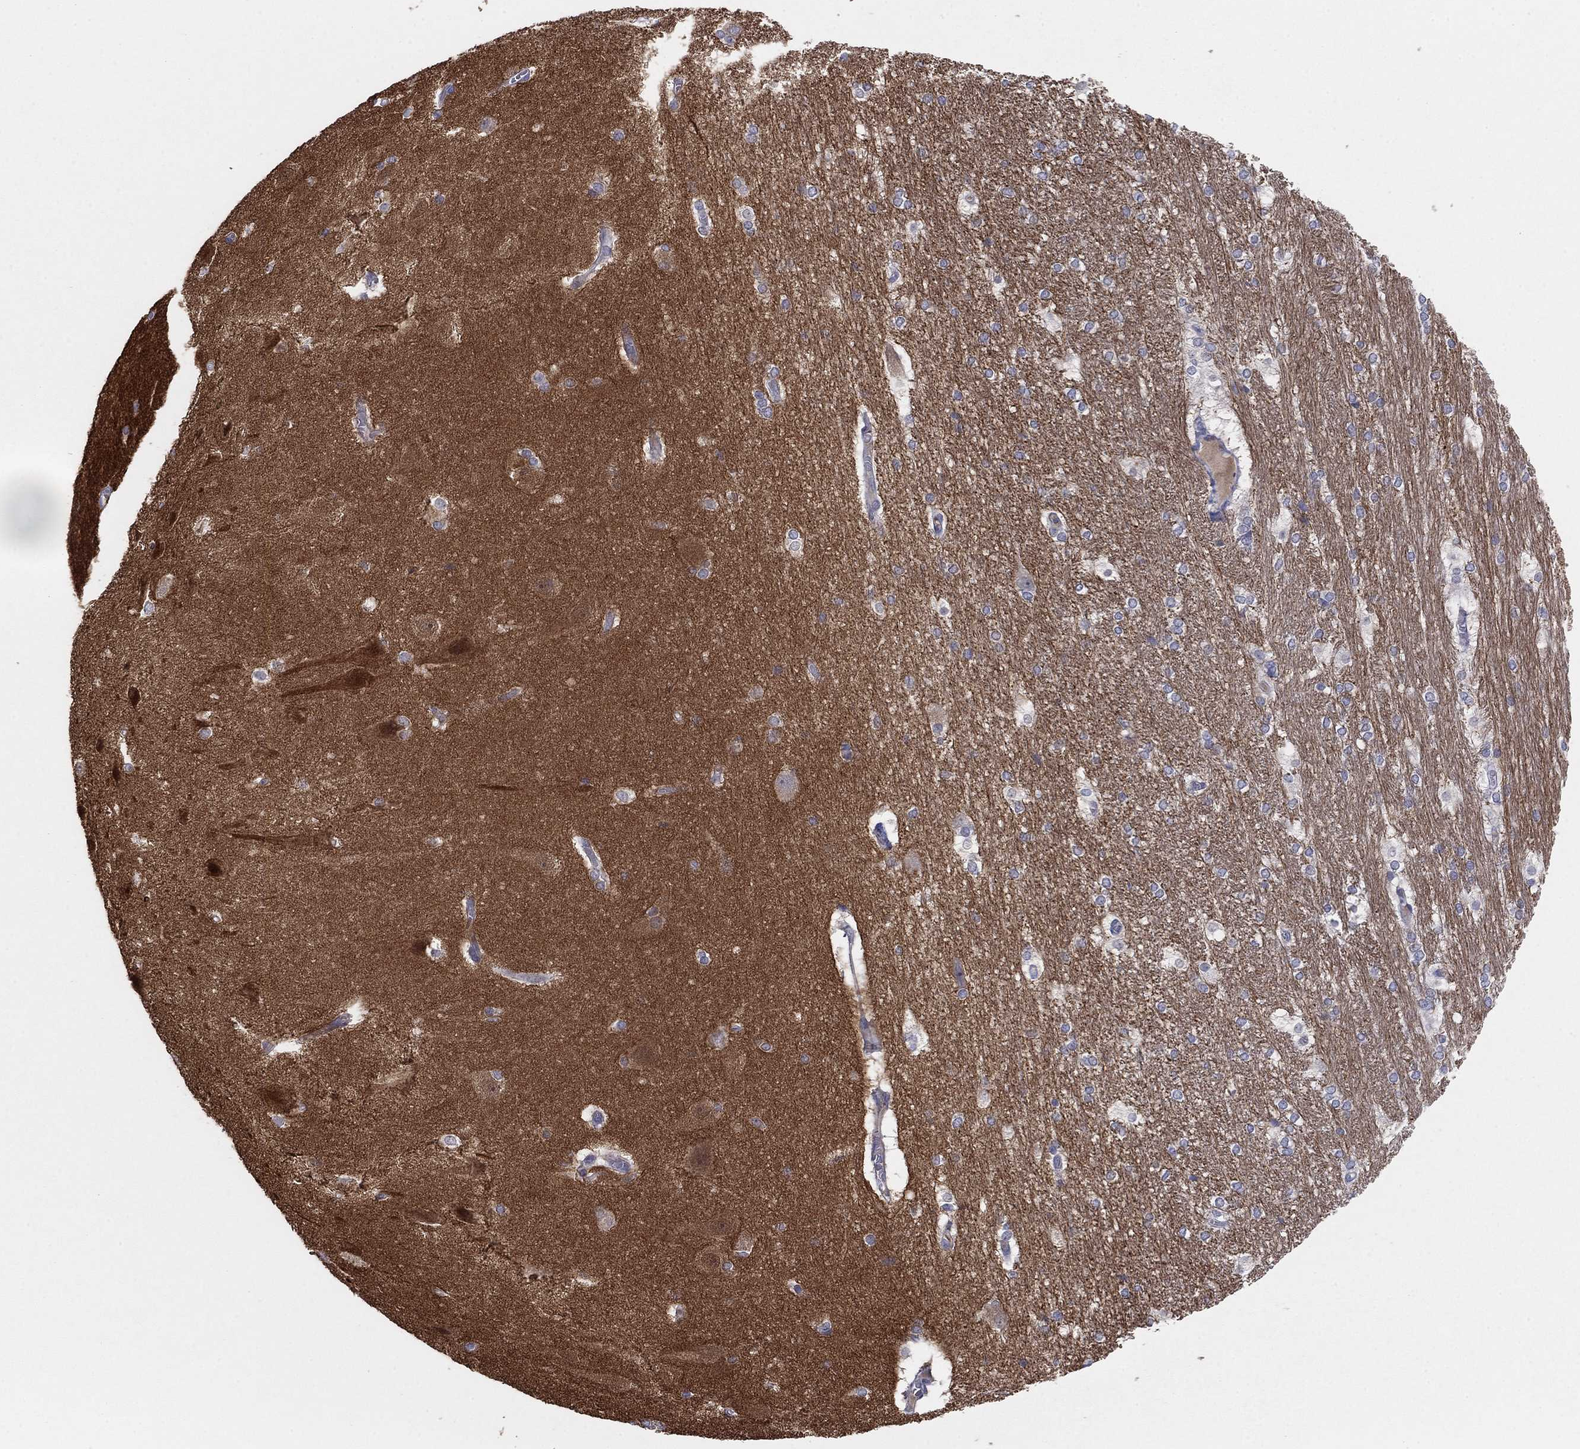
{"staining": {"intensity": "negative", "quantity": "none", "location": "none"}, "tissue": "hippocampus", "cell_type": "Glial cells", "image_type": "normal", "snomed": [{"axis": "morphology", "description": "Normal tissue, NOS"}, {"axis": "topography", "description": "Cerebral cortex"}, {"axis": "topography", "description": "Hippocampus"}], "caption": "Glial cells show no significant expression in unremarkable hippocampus. (DAB (3,3'-diaminobenzidine) immunohistochemistry (IHC), high magnification).", "gene": "AMN1", "patient": {"sex": "female", "age": 19}}